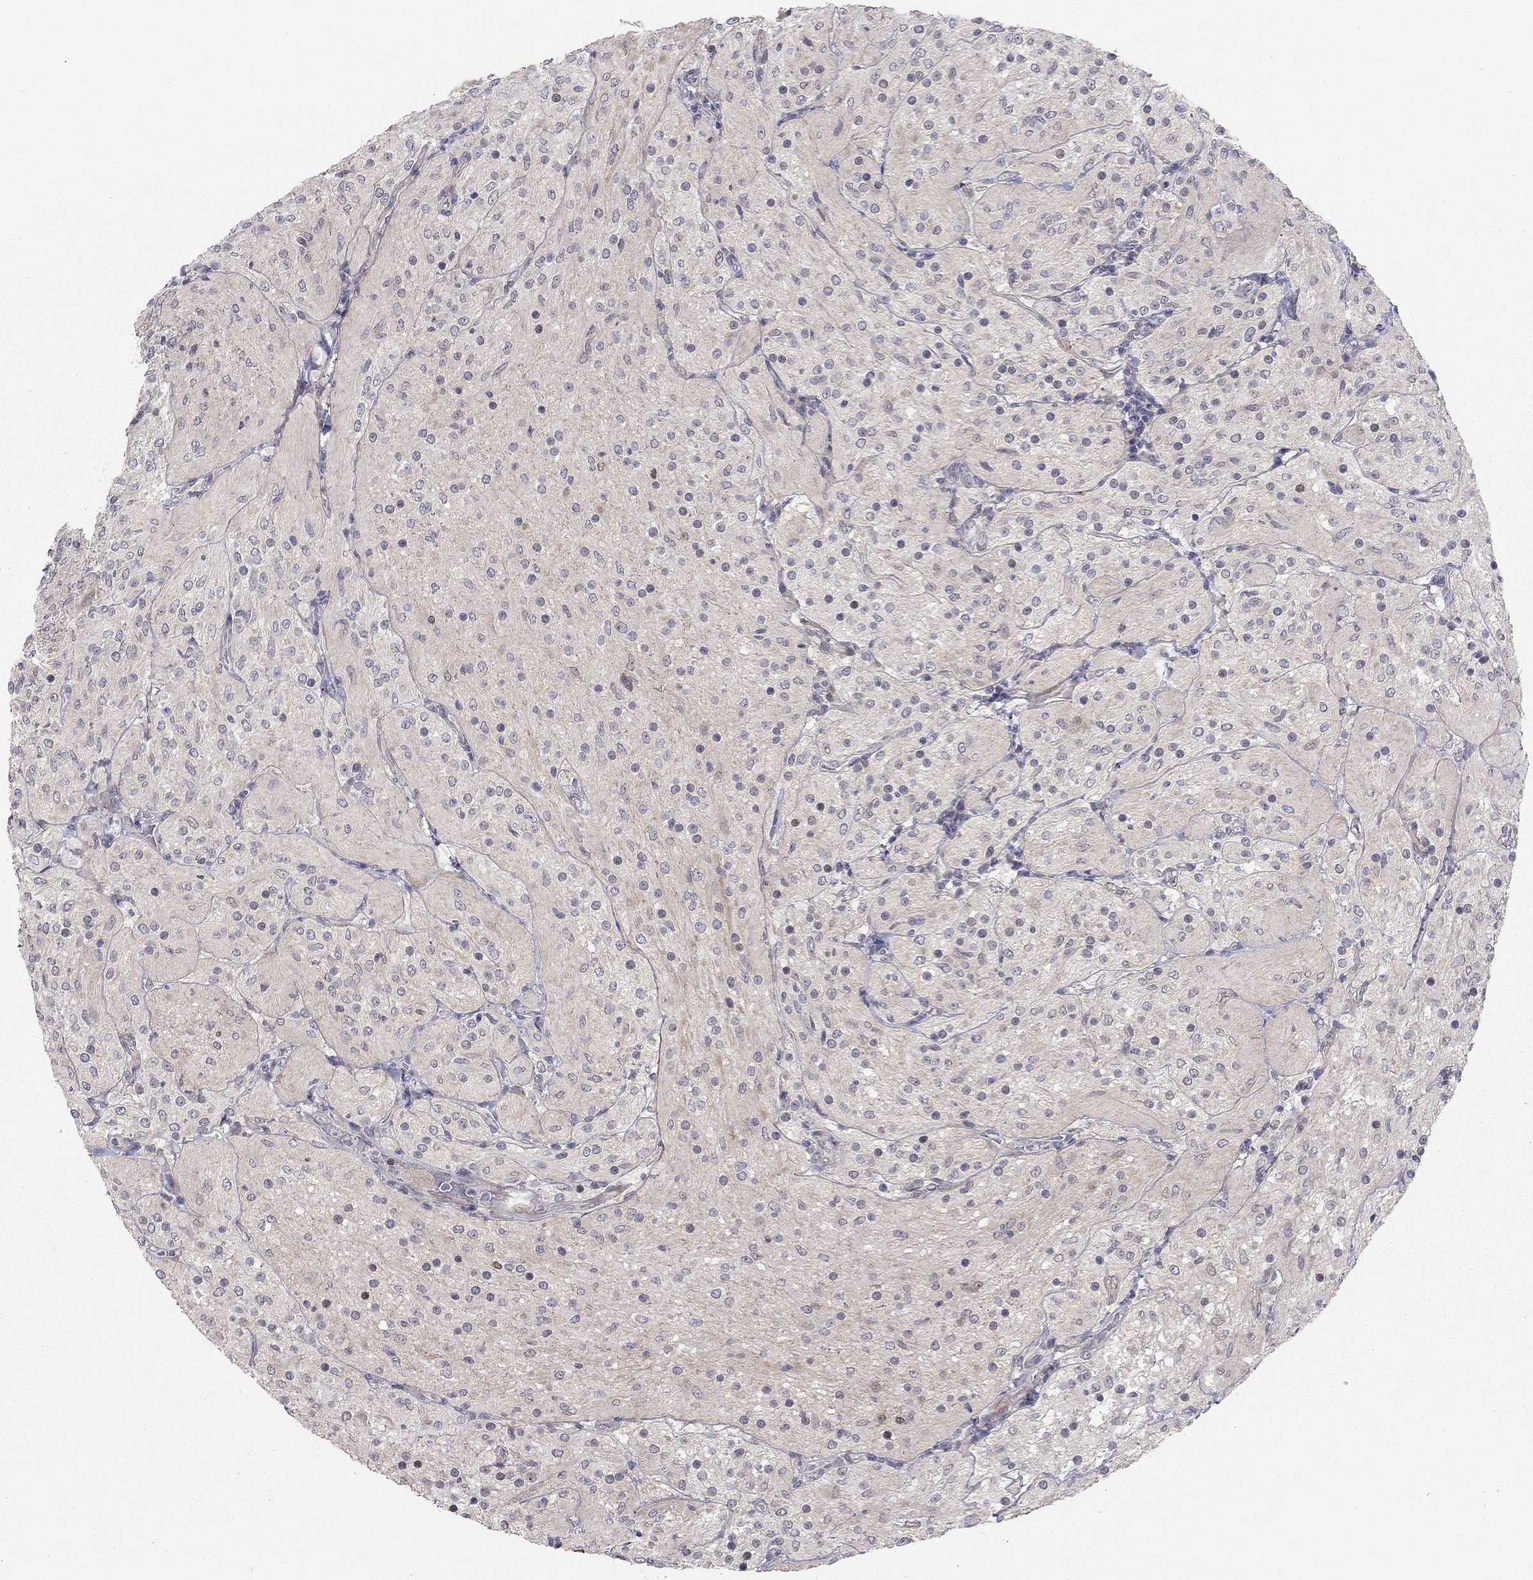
{"staining": {"intensity": "negative", "quantity": "none", "location": "none"}, "tissue": "glioma", "cell_type": "Tumor cells", "image_type": "cancer", "snomed": [{"axis": "morphology", "description": "Glioma, malignant, Low grade"}, {"axis": "topography", "description": "Brain"}], "caption": "Immunohistochemistry of malignant glioma (low-grade) displays no expression in tumor cells.", "gene": "STXBP6", "patient": {"sex": "male", "age": 3}}